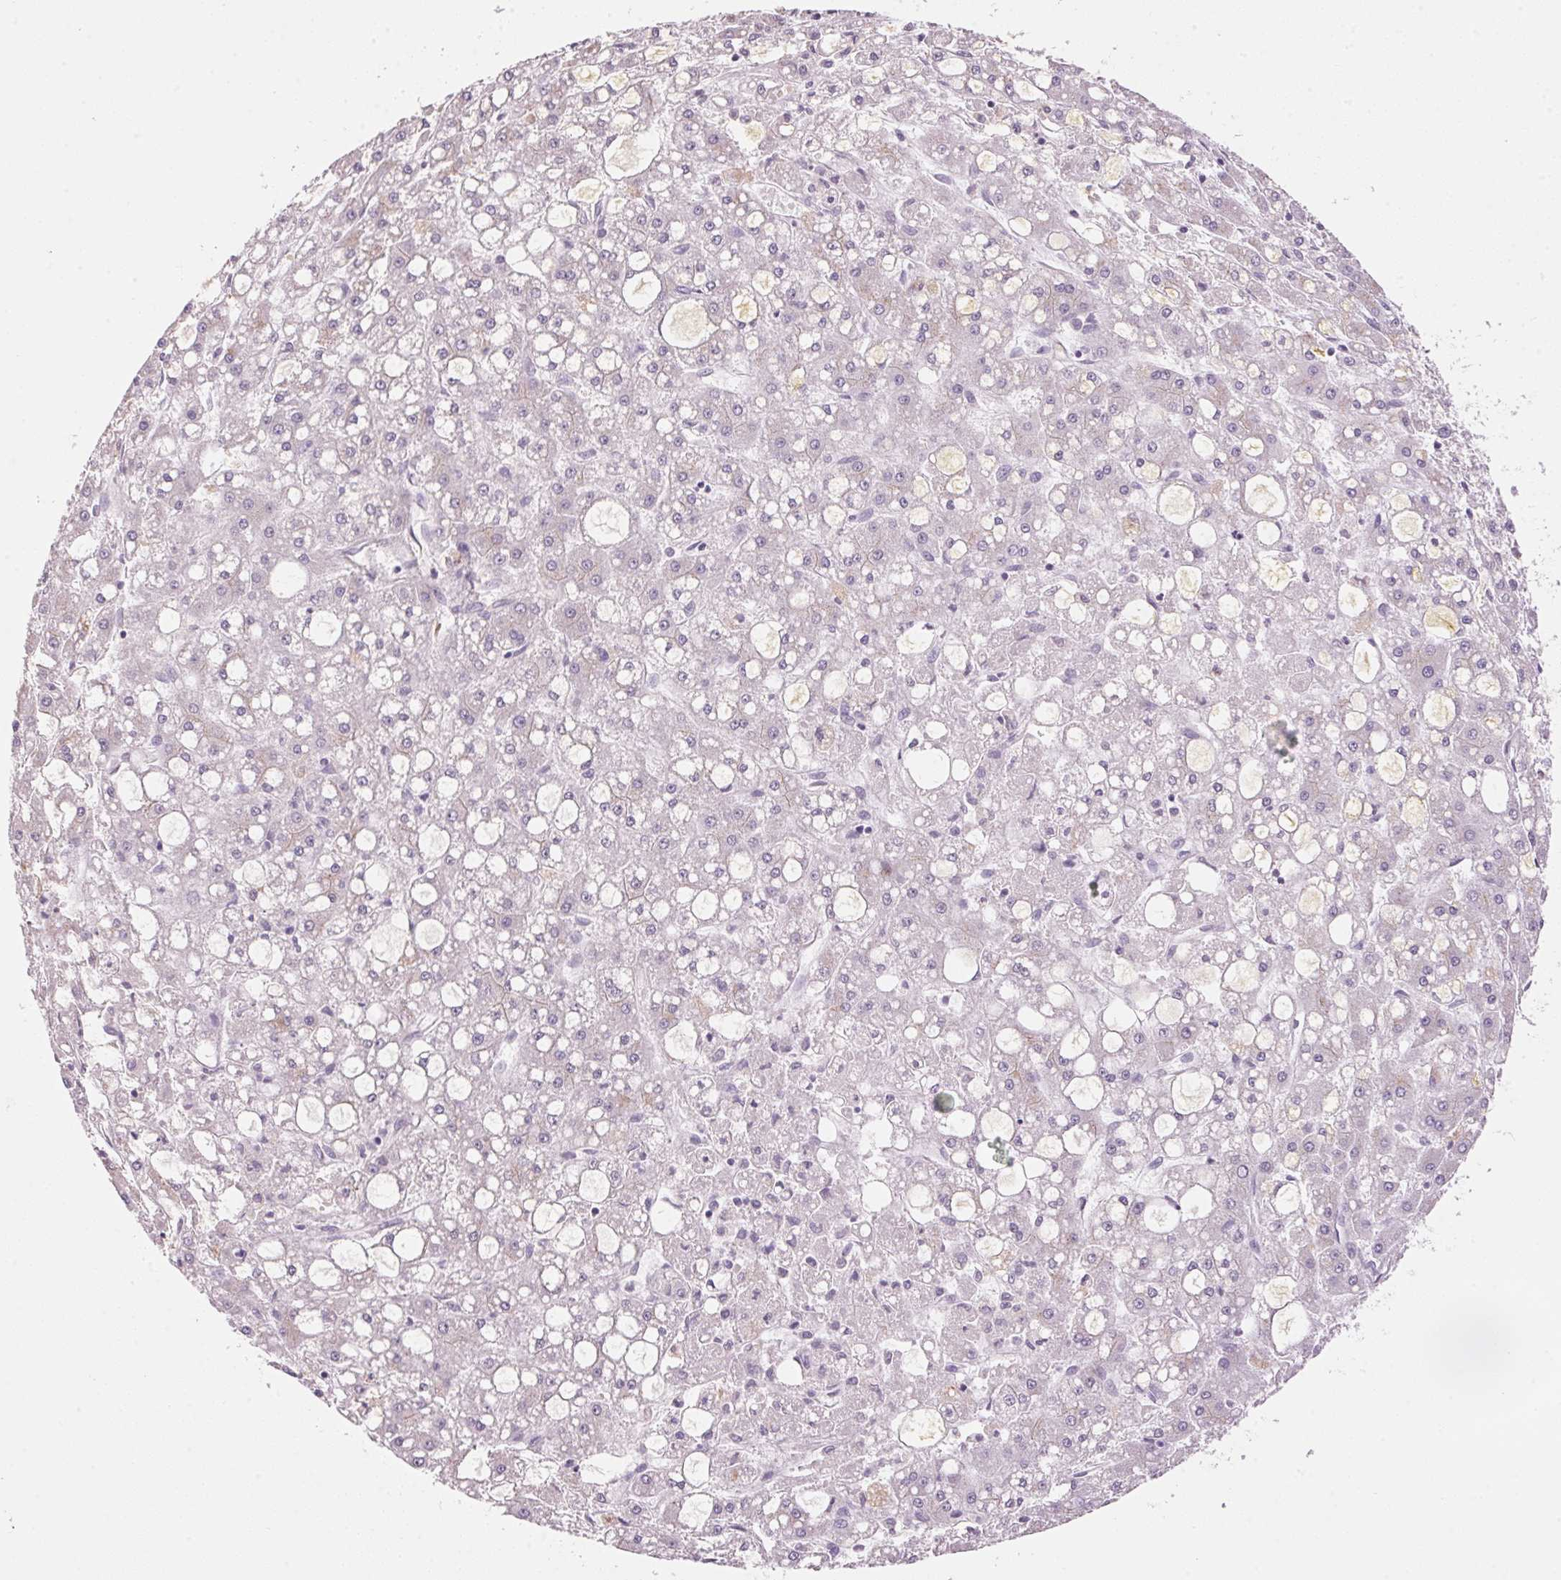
{"staining": {"intensity": "negative", "quantity": "none", "location": "none"}, "tissue": "liver cancer", "cell_type": "Tumor cells", "image_type": "cancer", "snomed": [{"axis": "morphology", "description": "Carcinoma, Hepatocellular, NOS"}, {"axis": "topography", "description": "Liver"}], "caption": "Protein analysis of hepatocellular carcinoma (liver) demonstrates no significant expression in tumor cells. (DAB IHC, high magnification).", "gene": "LYZL6", "patient": {"sex": "male", "age": 67}}